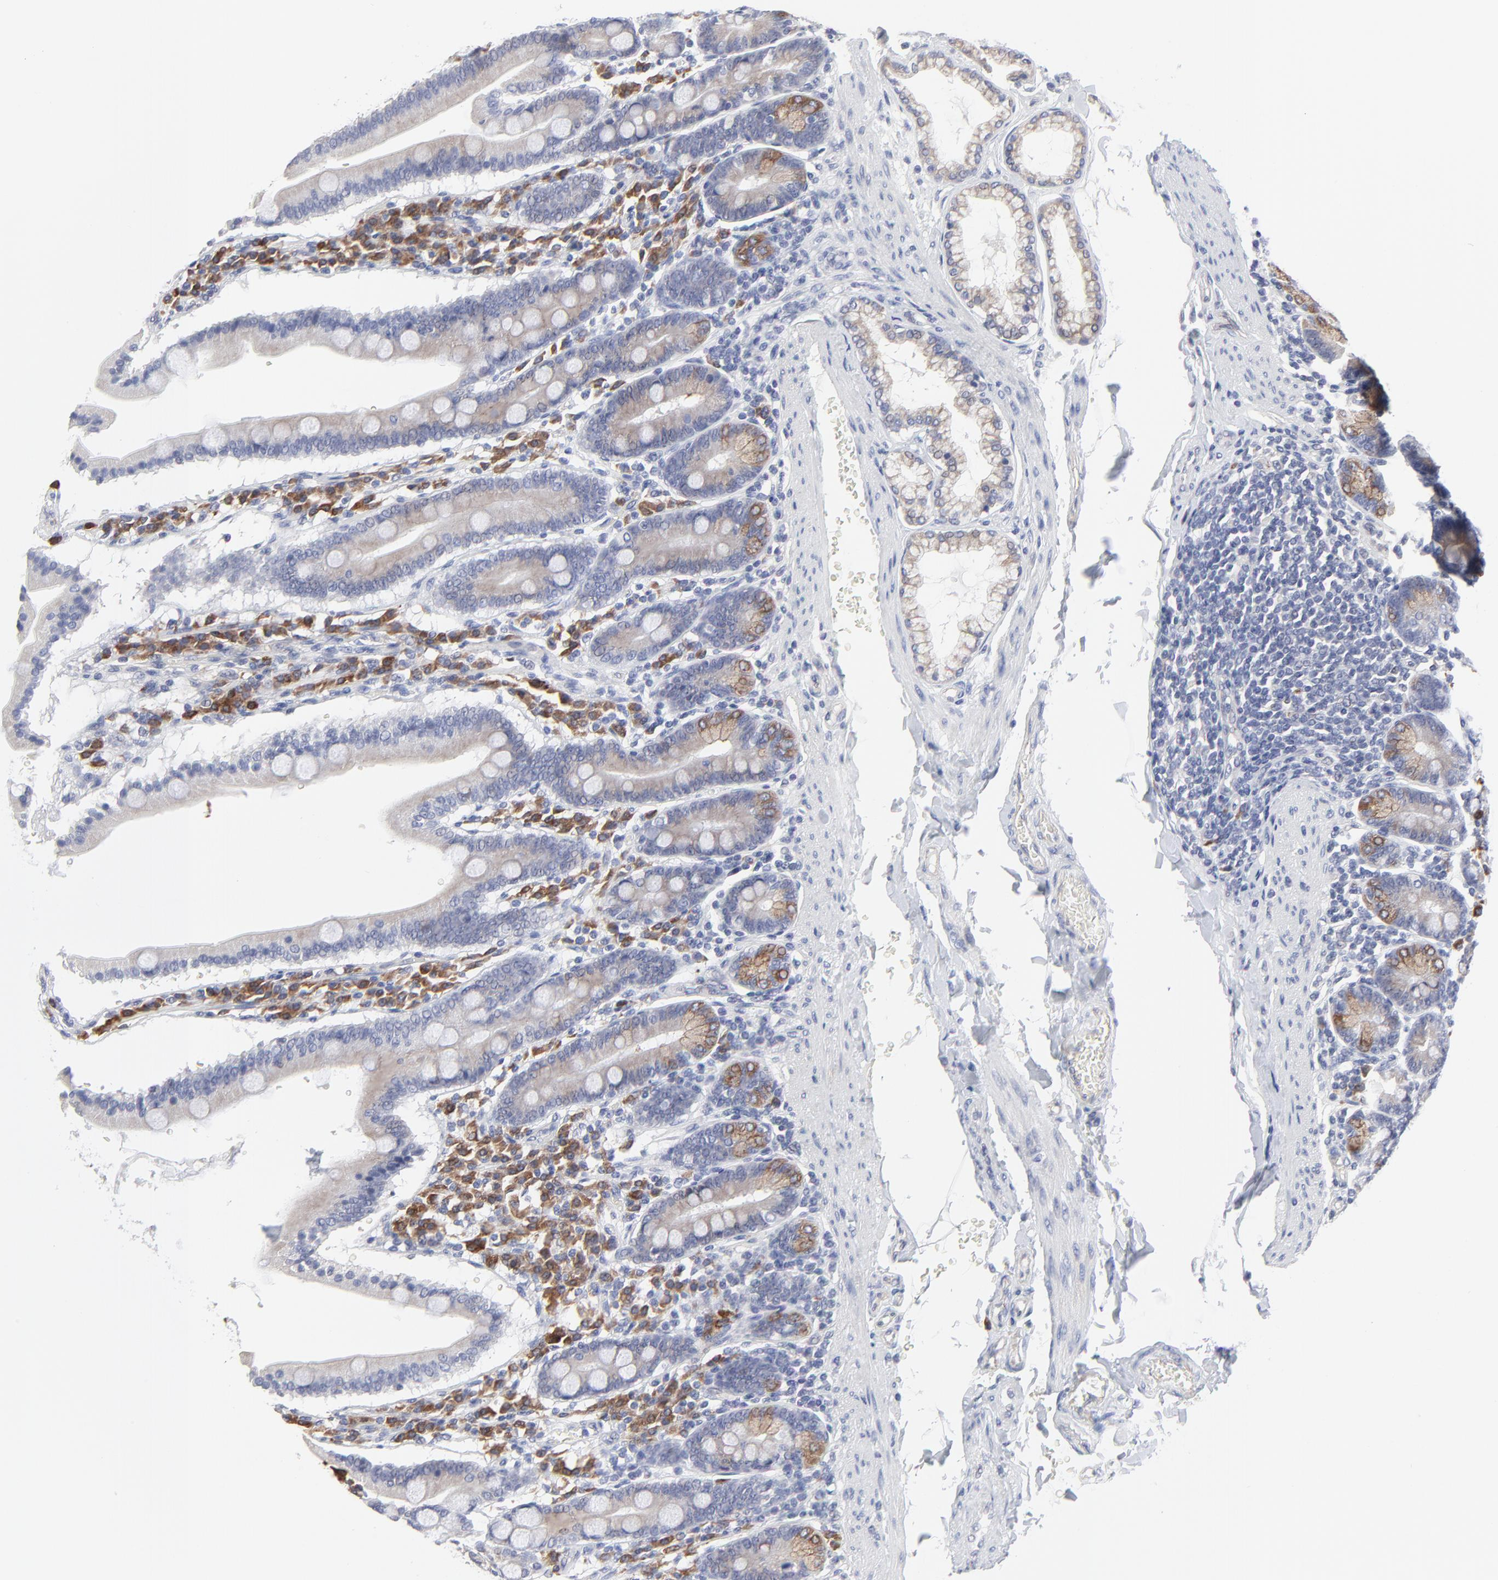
{"staining": {"intensity": "weak", "quantity": "25%-75%", "location": "cytoplasmic/membranous"}, "tissue": "duodenum", "cell_type": "Glandular cells", "image_type": "normal", "snomed": [{"axis": "morphology", "description": "Normal tissue, NOS"}, {"axis": "topography", "description": "Duodenum"}], "caption": "High-magnification brightfield microscopy of normal duodenum stained with DAB (brown) and counterstained with hematoxylin (blue). glandular cells exhibit weak cytoplasmic/membranous staining is appreciated in approximately25%-75% of cells. The staining was performed using DAB (3,3'-diaminobenzidine), with brown indicating positive protein expression. Nuclei are stained blue with hematoxylin.", "gene": "TRIM22", "patient": {"sex": "male", "age": 50}}